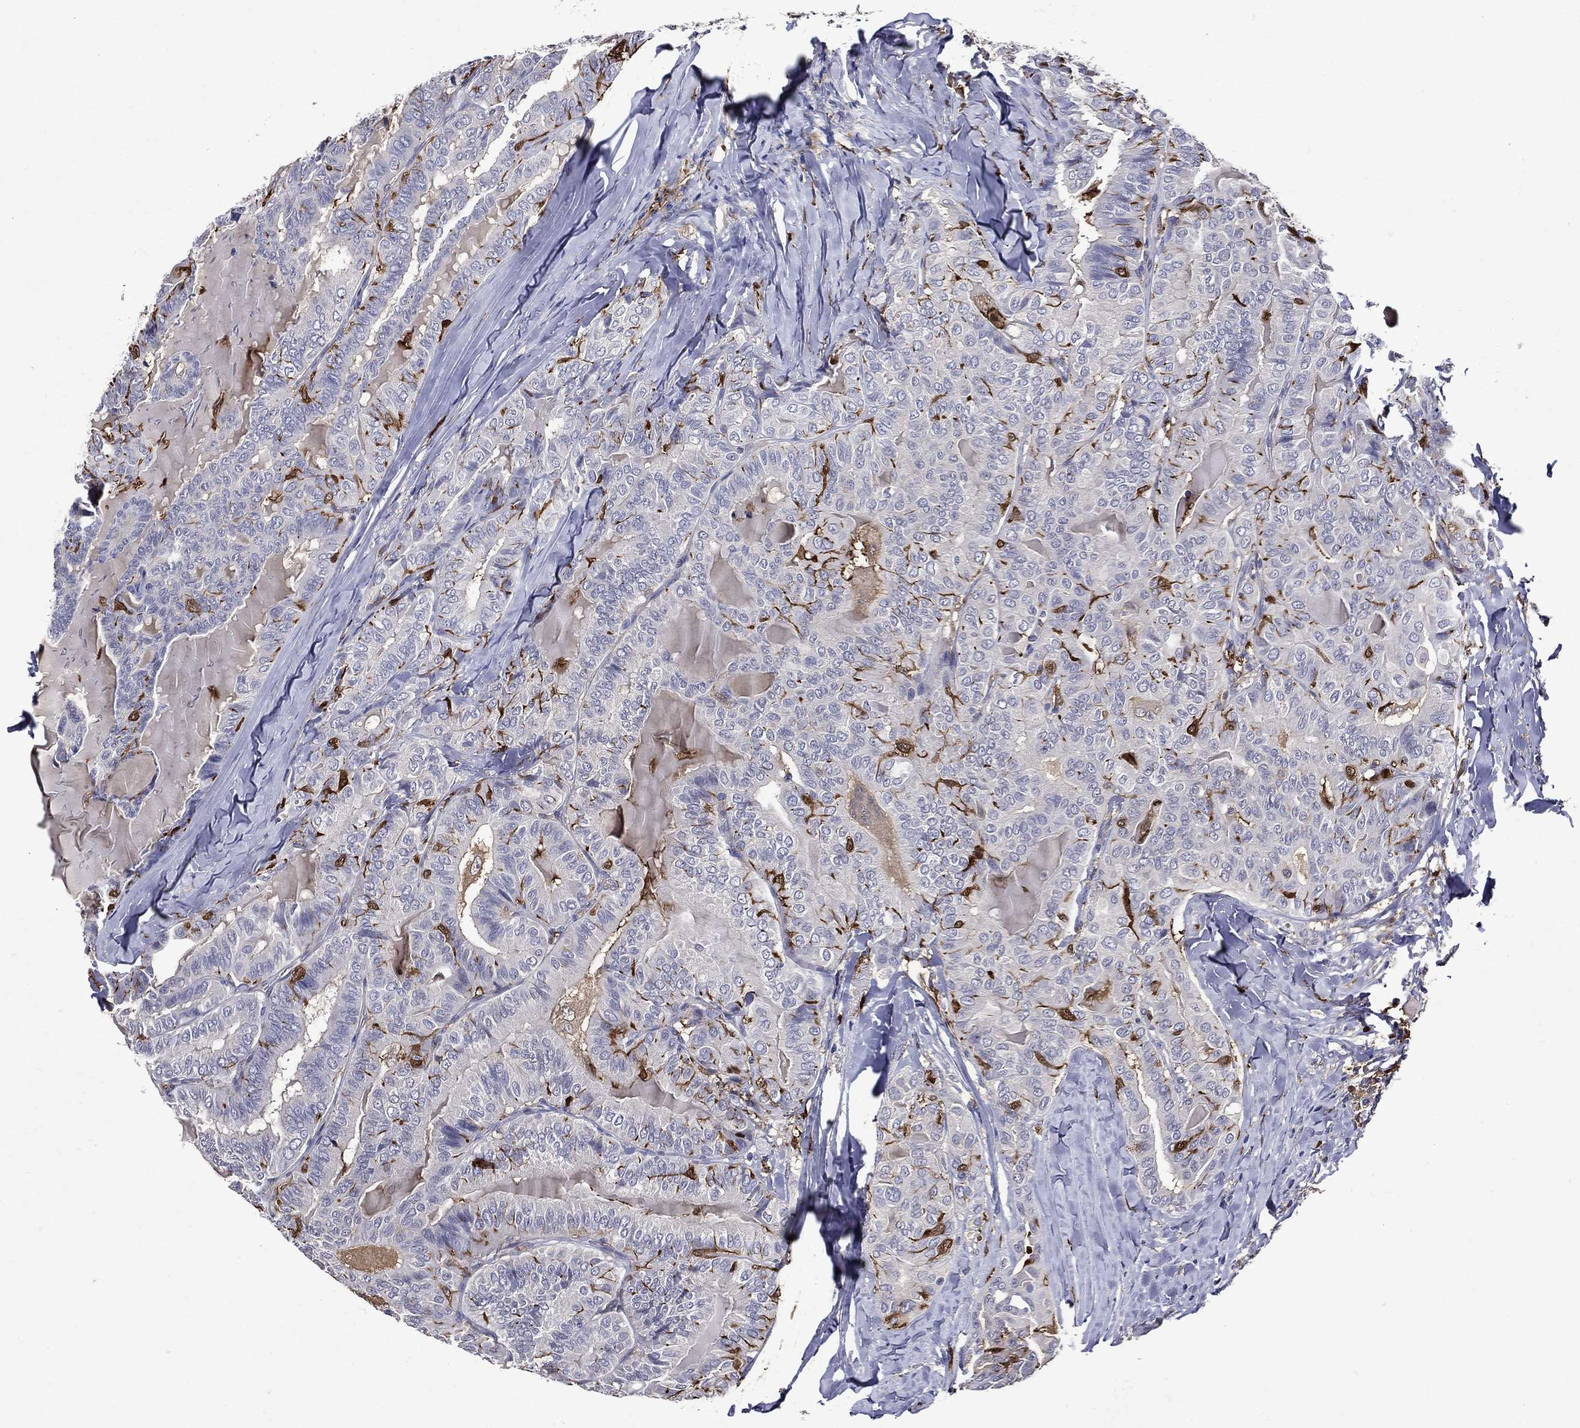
{"staining": {"intensity": "negative", "quantity": "none", "location": "none"}, "tissue": "thyroid cancer", "cell_type": "Tumor cells", "image_type": "cancer", "snomed": [{"axis": "morphology", "description": "Papillary adenocarcinoma, NOS"}, {"axis": "topography", "description": "Thyroid gland"}], "caption": "Histopathology image shows no protein positivity in tumor cells of thyroid papillary adenocarcinoma tissue.", "gene": "GPR171", "patient": {"sex": "female", "age": 68}}